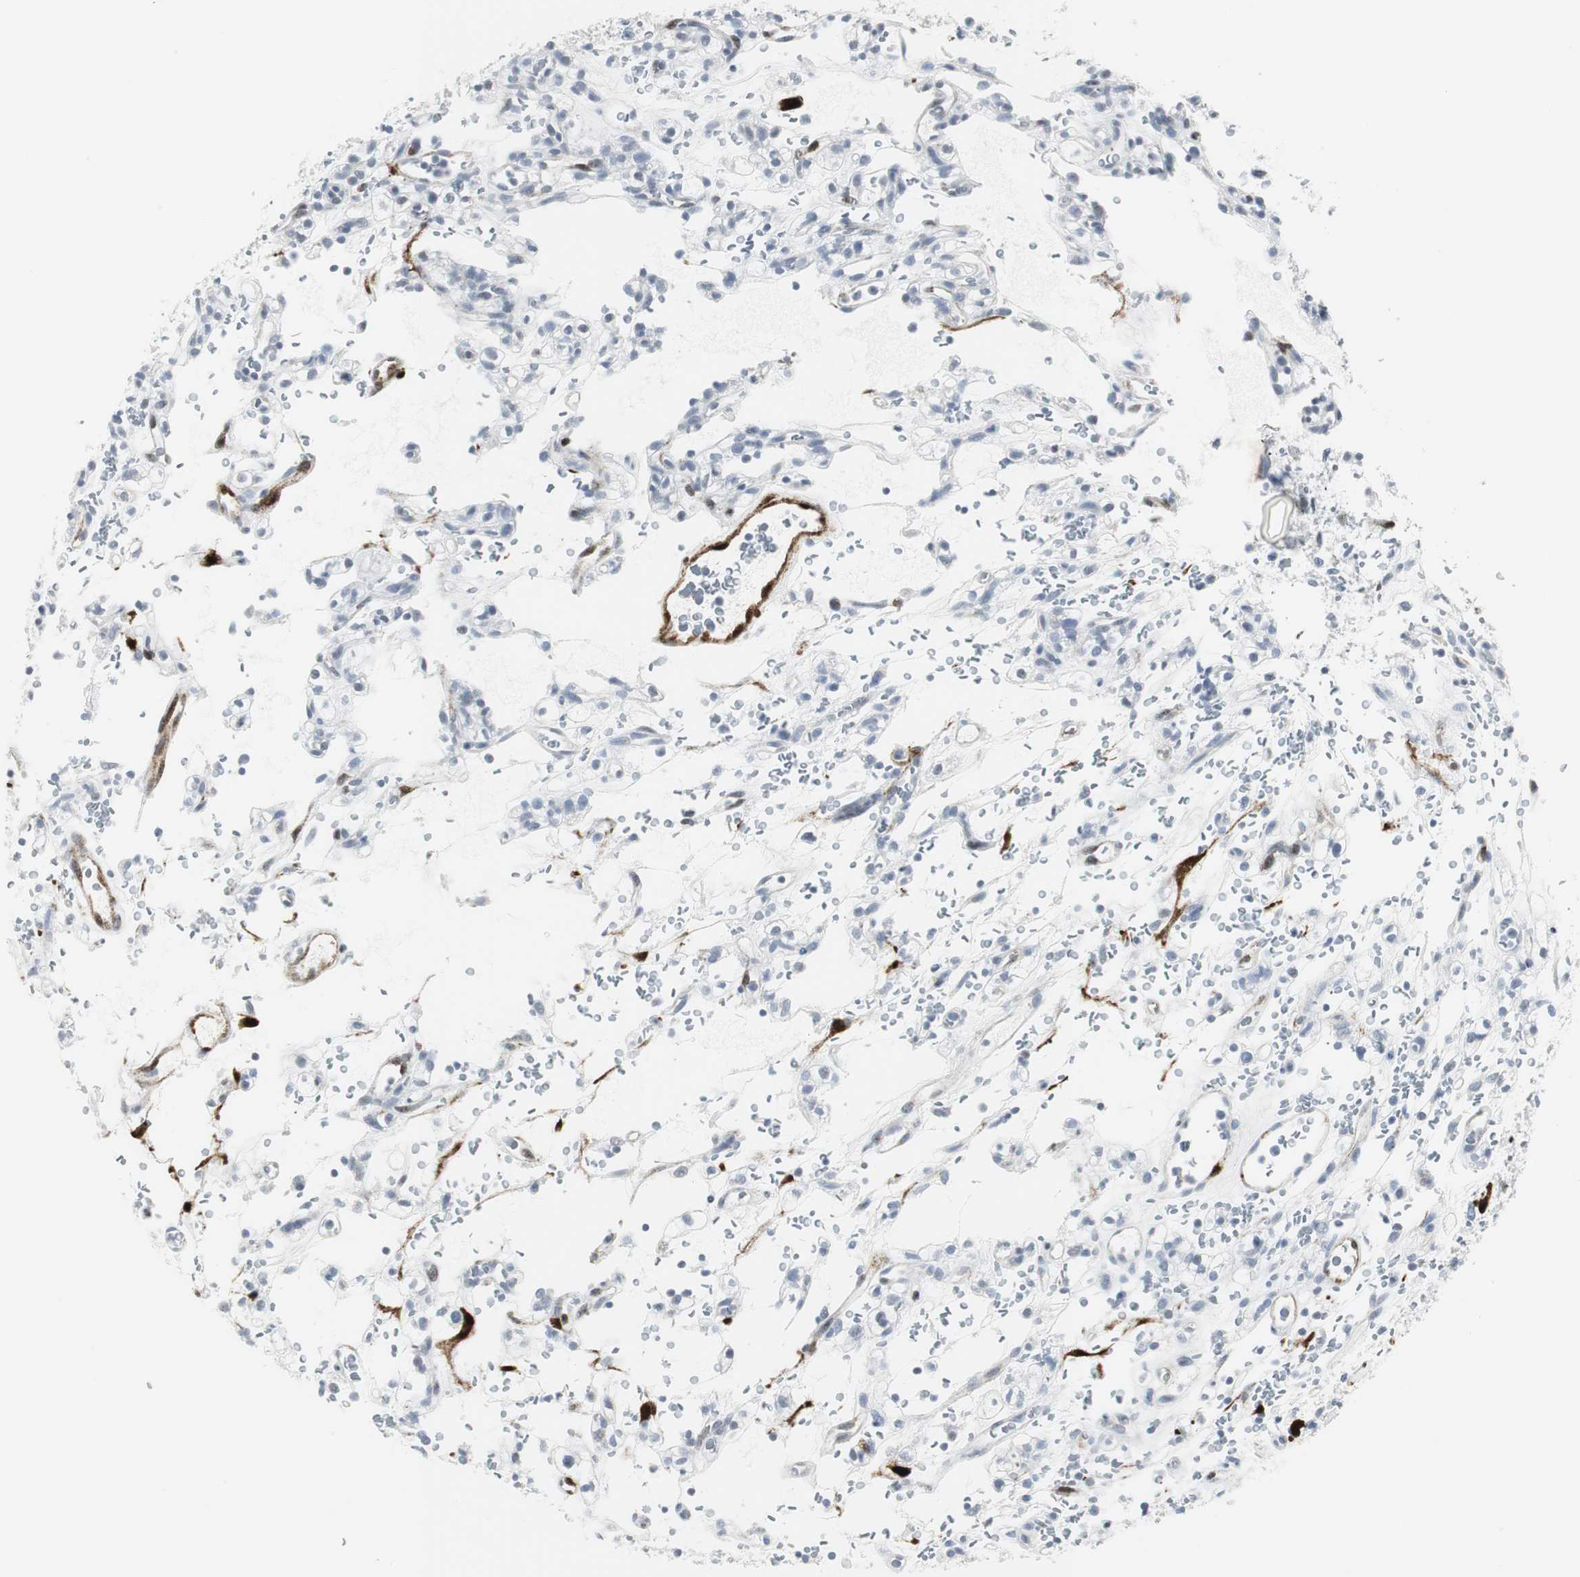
{"staining": {"intensity": "negative", "quantity": "none", "location": "none"}, "tissue": "renal cancer", "cell_type": "Tumor cells", "image_type": "cancer", "snomed": [{"axis": "morphology", "description": "Normal tissue, NOS"}, {"axis": "morphology", "description": "Adenocarcinoma, NOS"}, {"axis": "topography", "description": "Kidney"}], "caption": "Histopathology image shows no protein positivity in tumor cells of renal adenocarcinoma tissue. (Immunohistochemistry (ihc), brightfield microscopy, high magnification).", "gene": "PPP1R14A", "patient": {"sex": "female", "age": 72}}